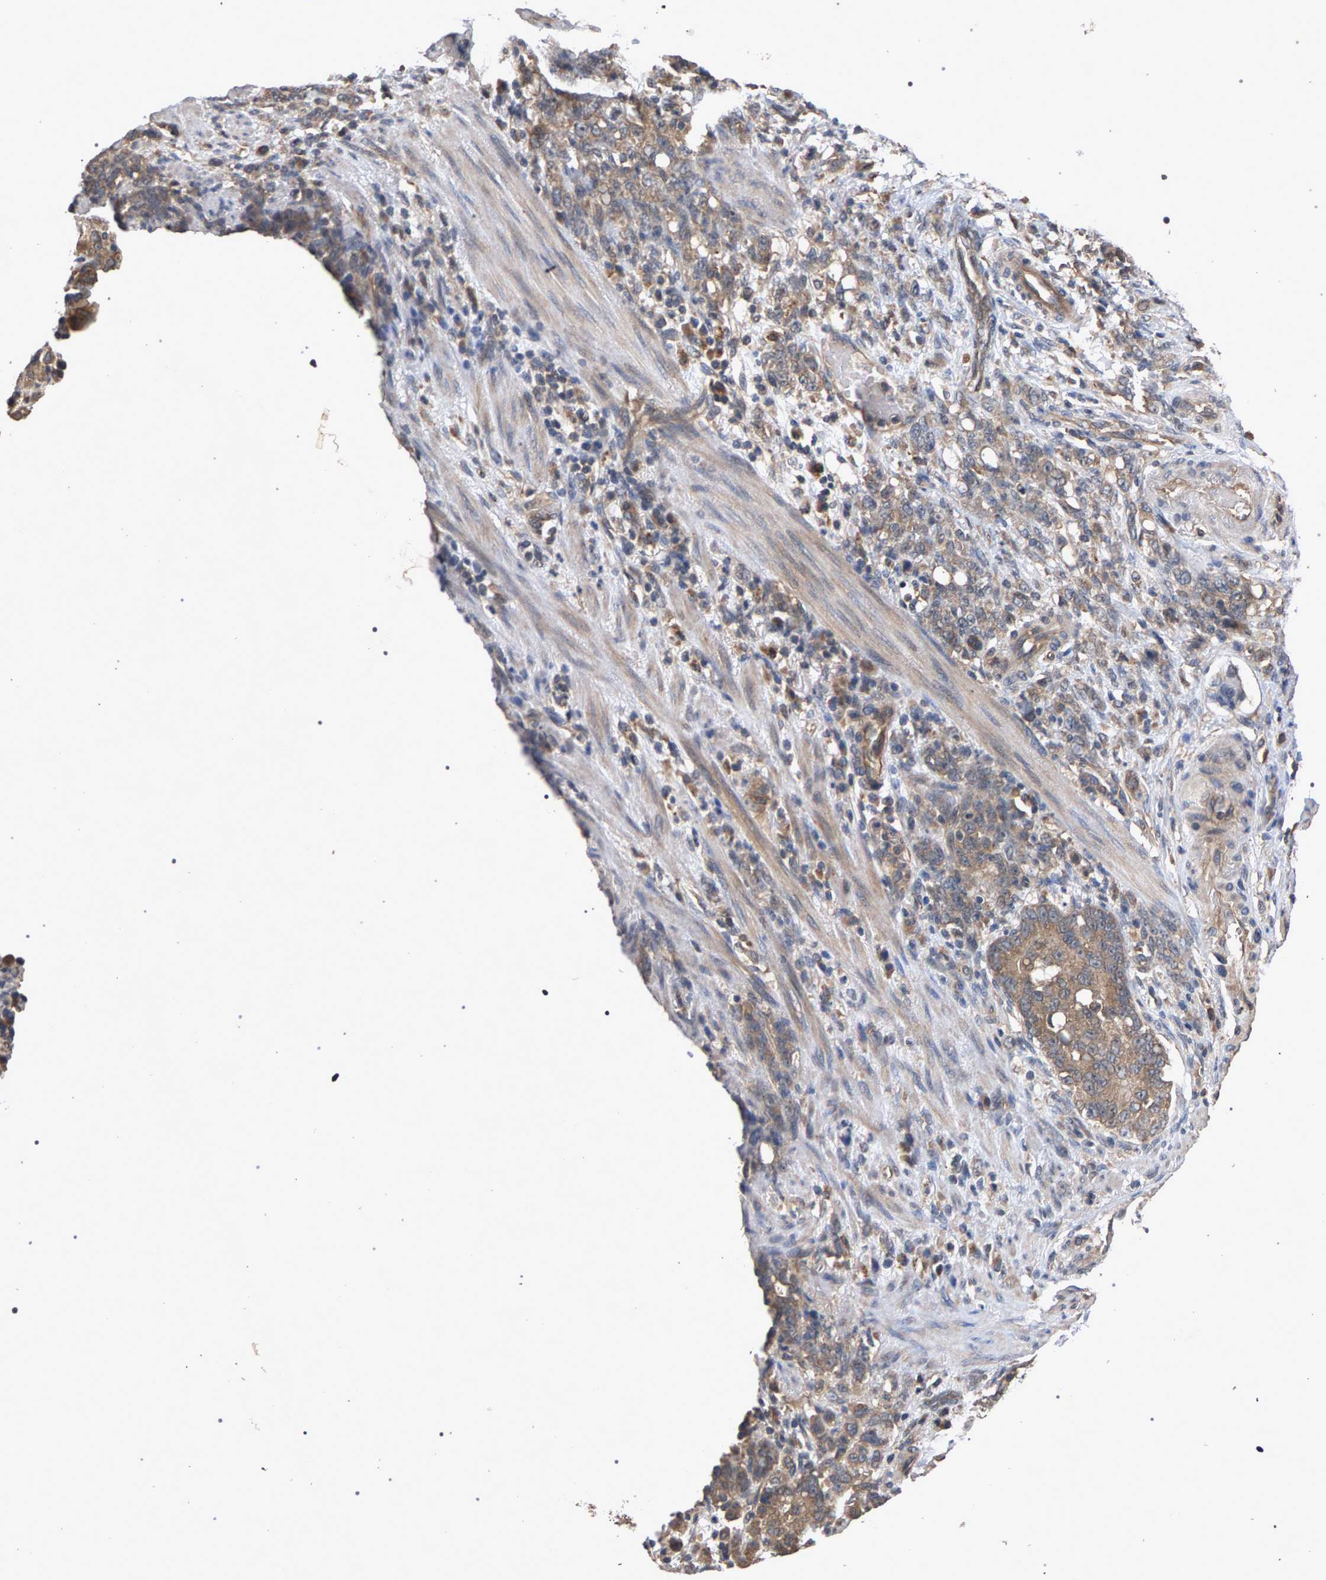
{"staining": {"intensity": "moderate", "quantity": ">75%", "location": "cytoplasmic/membranous"}, "tissue": "stomach cancer", "cell_type": "Tumor cells", "image_type": "cancer", "snomed": [{"axis": "morphology", "description": "Adenocarcinoma, NOS"}, {"axis": "topography", "description": "Stomach, lower"}], "caption": "Stomach cancer (adenocarcinoma) stained for a protein (brown) reveals moderate cytoplasmic/membranous positive staining in approximately >75% of tumor cells.", "gene": "SLC4A4", "patient": {"sex": "male", "age": 88}}